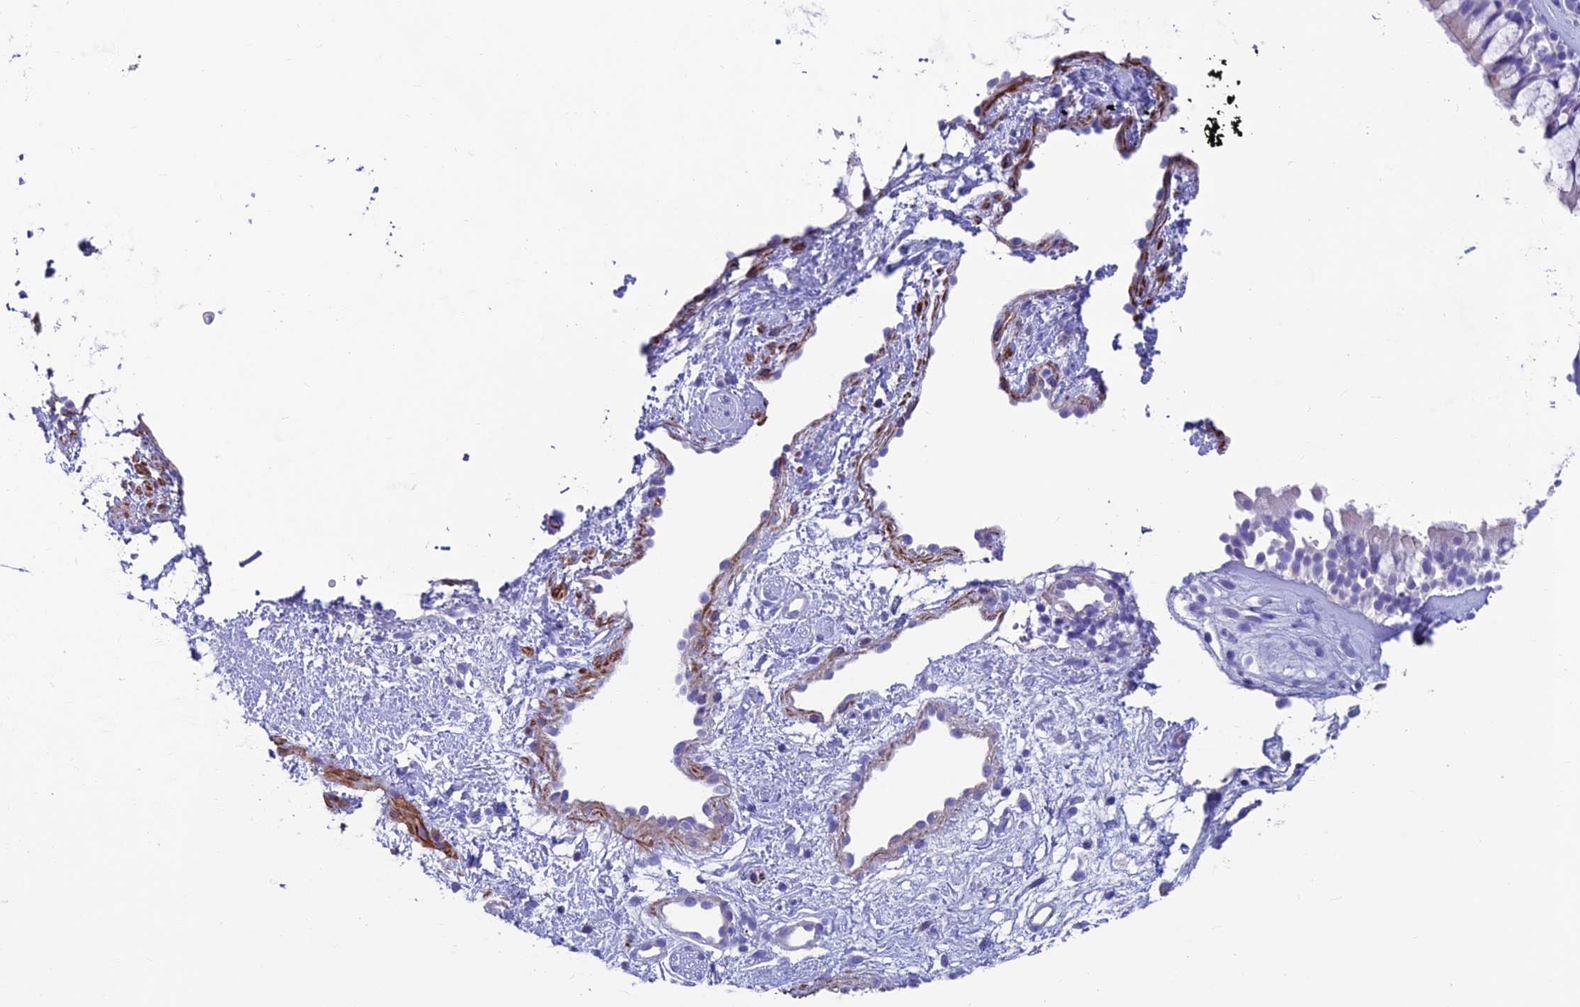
{"staining": {"intensity": "negative", "quantity": "none", "location": "none"}, "tissue": "nasopharynx", "cell_type": "Respiratory epithelial cells", "image_type": "normal", "snomed": [{"axis": "morphology", "description": "Normal tissue, NOS"}, {"axis": "topography", "description": "Nasopharynx"}], "caption": "An immunohistochemistry photomicrograph of unremarkable nasopharynx is shown. There is no staining in respiratory epithelial cells of nasopharynx. (DAB IHC visualized using brightfield microscopy, high magnification).", "gene": "GNG11", "patient": {"sex": "male", "age": 32}}